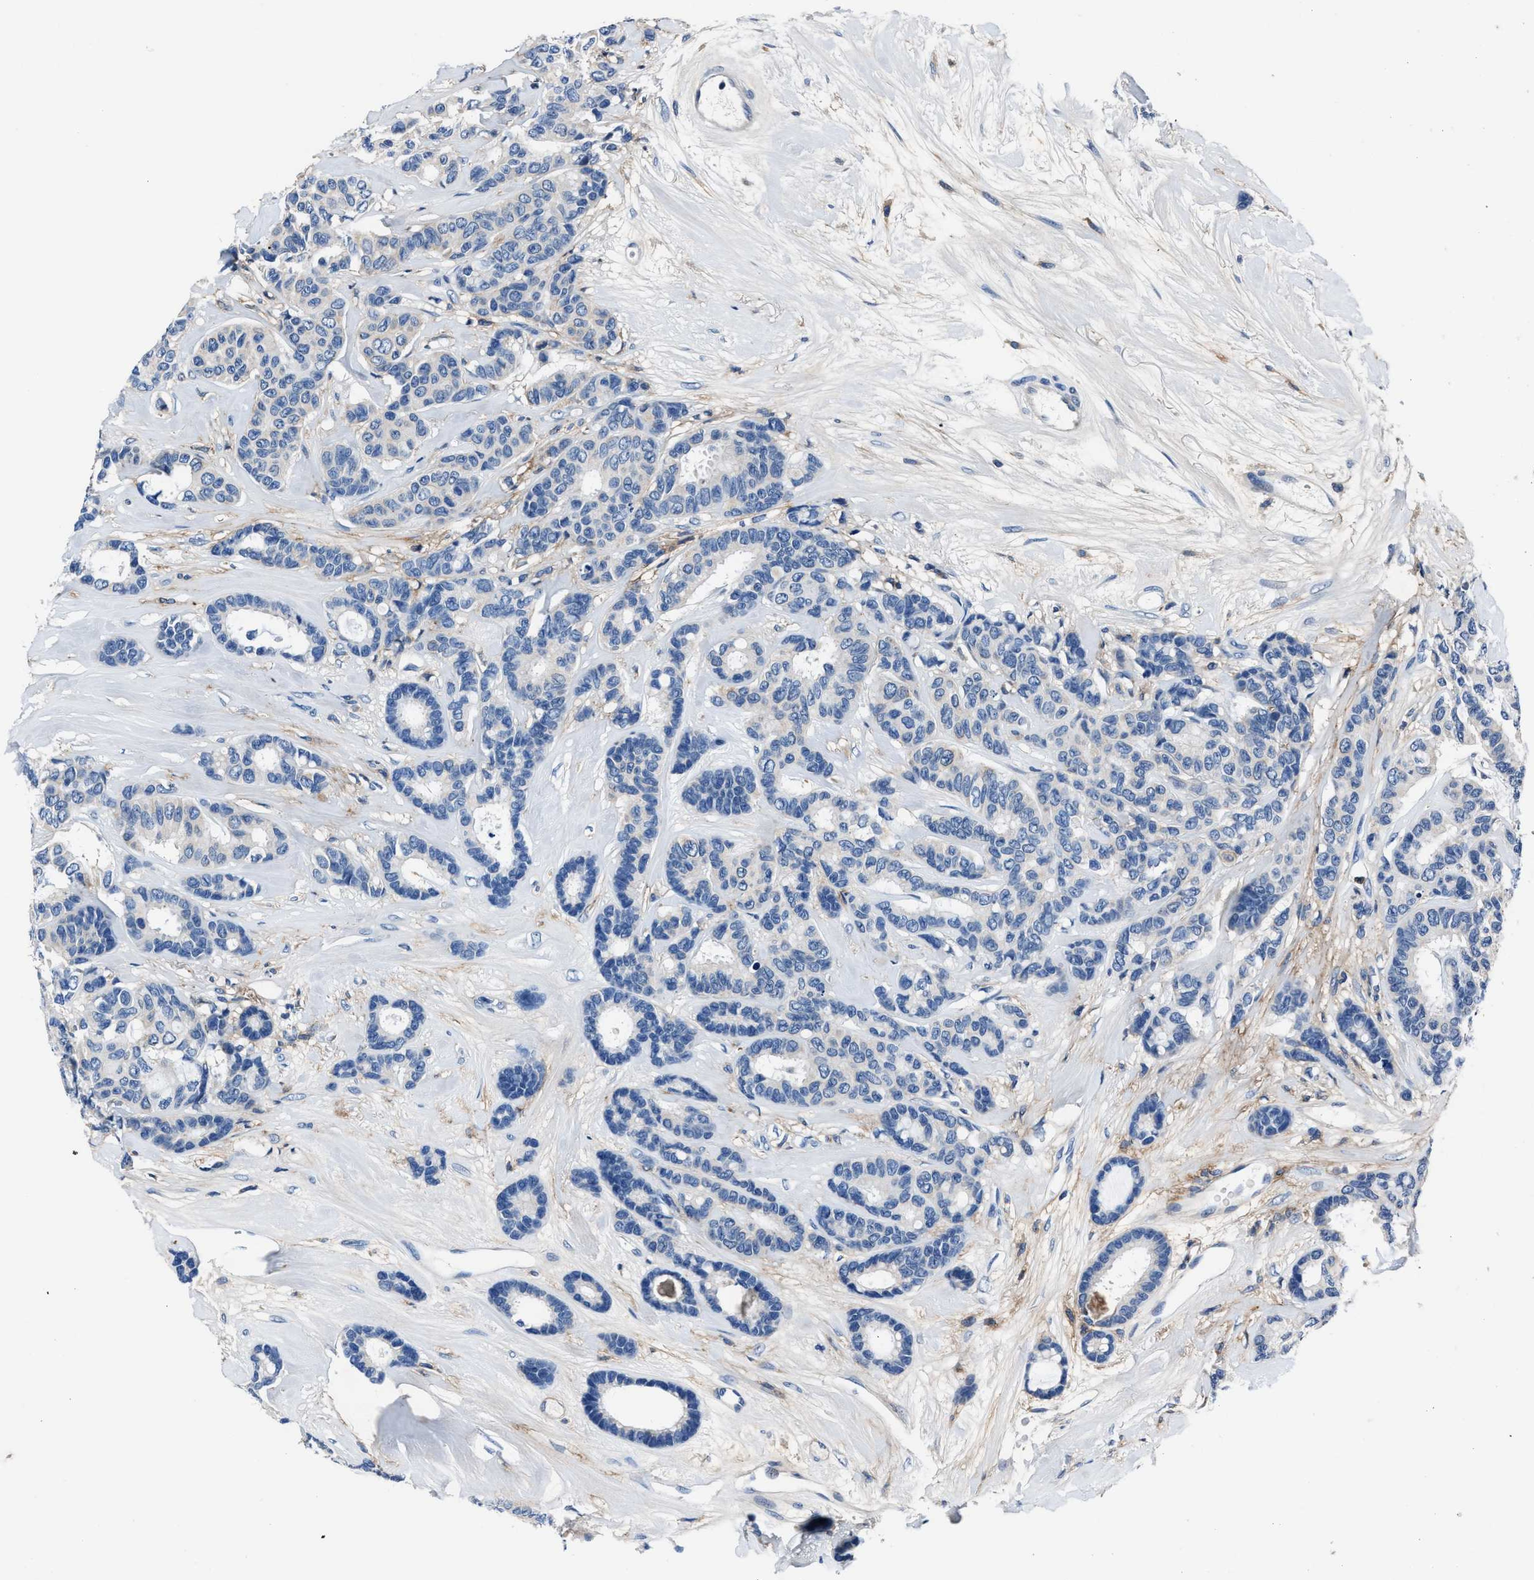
{"staining": {"intensity": "negative", "quantity": "none", "location": "none"}, "tissue": "breast cancer", "cell_type": "Tumor cells", "image_type": "cancer", "snomed": [{"axis": "morphology", "description": "Duct carcinoma"}, {"axis": "topography", "description": "Breast"}], "caption": "DAB immunohistochemical staining of human breast cancer (infiltrating ductal carcinoma) exhibits no significant expression in tumor cells.", "gene": "FGL2", "patient": {"sex": "female", "age": 87}}